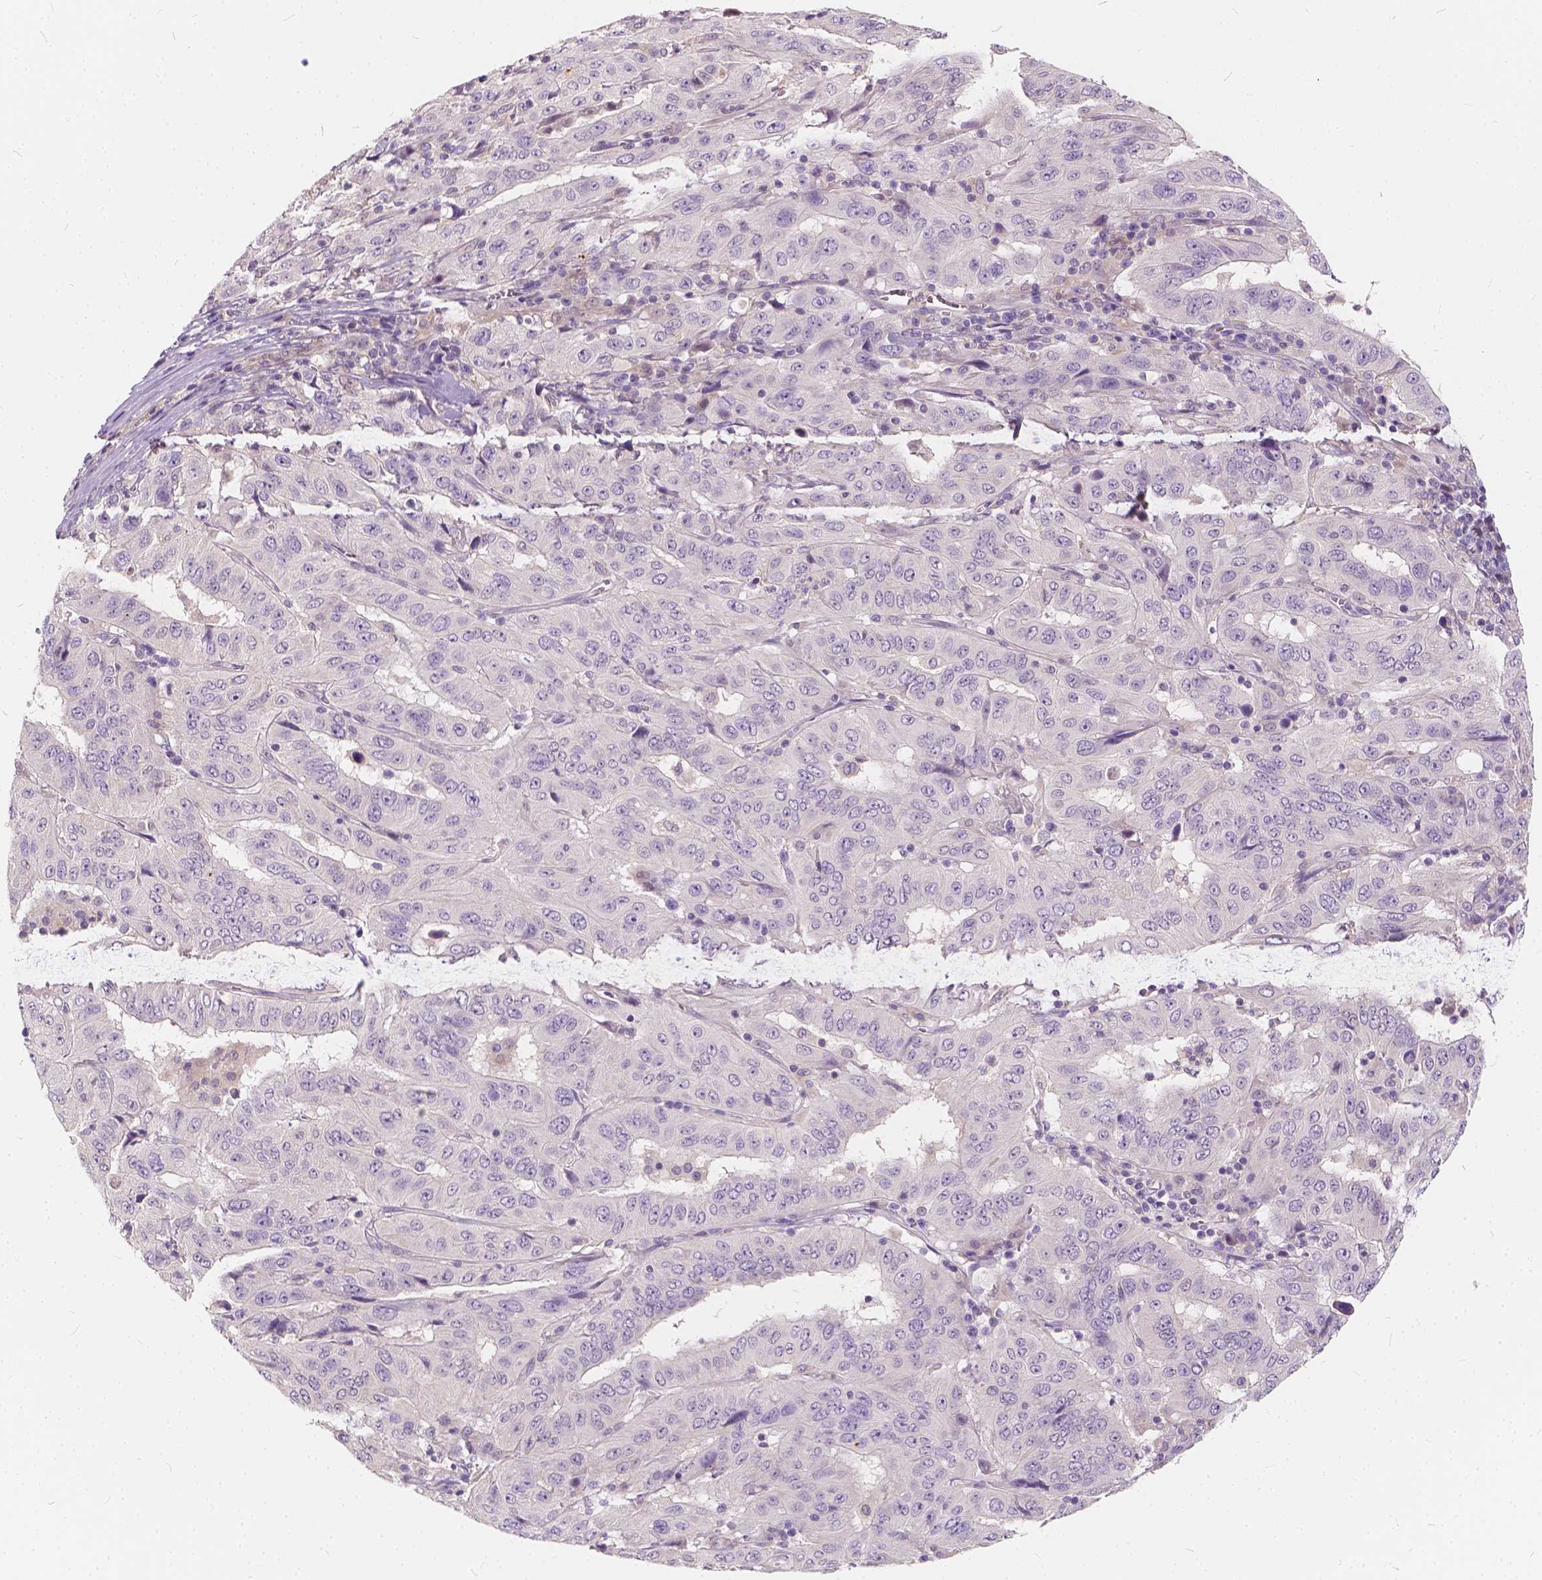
{"staining": {"intensity": "negative", "quantity": "none", "location": "none"}, "tissue": "pancreatic cancer", "cell_type": "Tumor cells", "image_type": "cancer", "snomed": [{"axis": "morphology", "description": "Adenocarcinoma, NOS"}, {"axis": "topography", "description": "Pancreas"}], "caption": "IHC micrograph of neoplastic tissue: human adenocarcinoma (pancreatic) stained with DAB demonstrates no significant protein positivity in tumor cells.", "gene": "KIAA0513", "patient": {"sex": "male", "age": 63}}